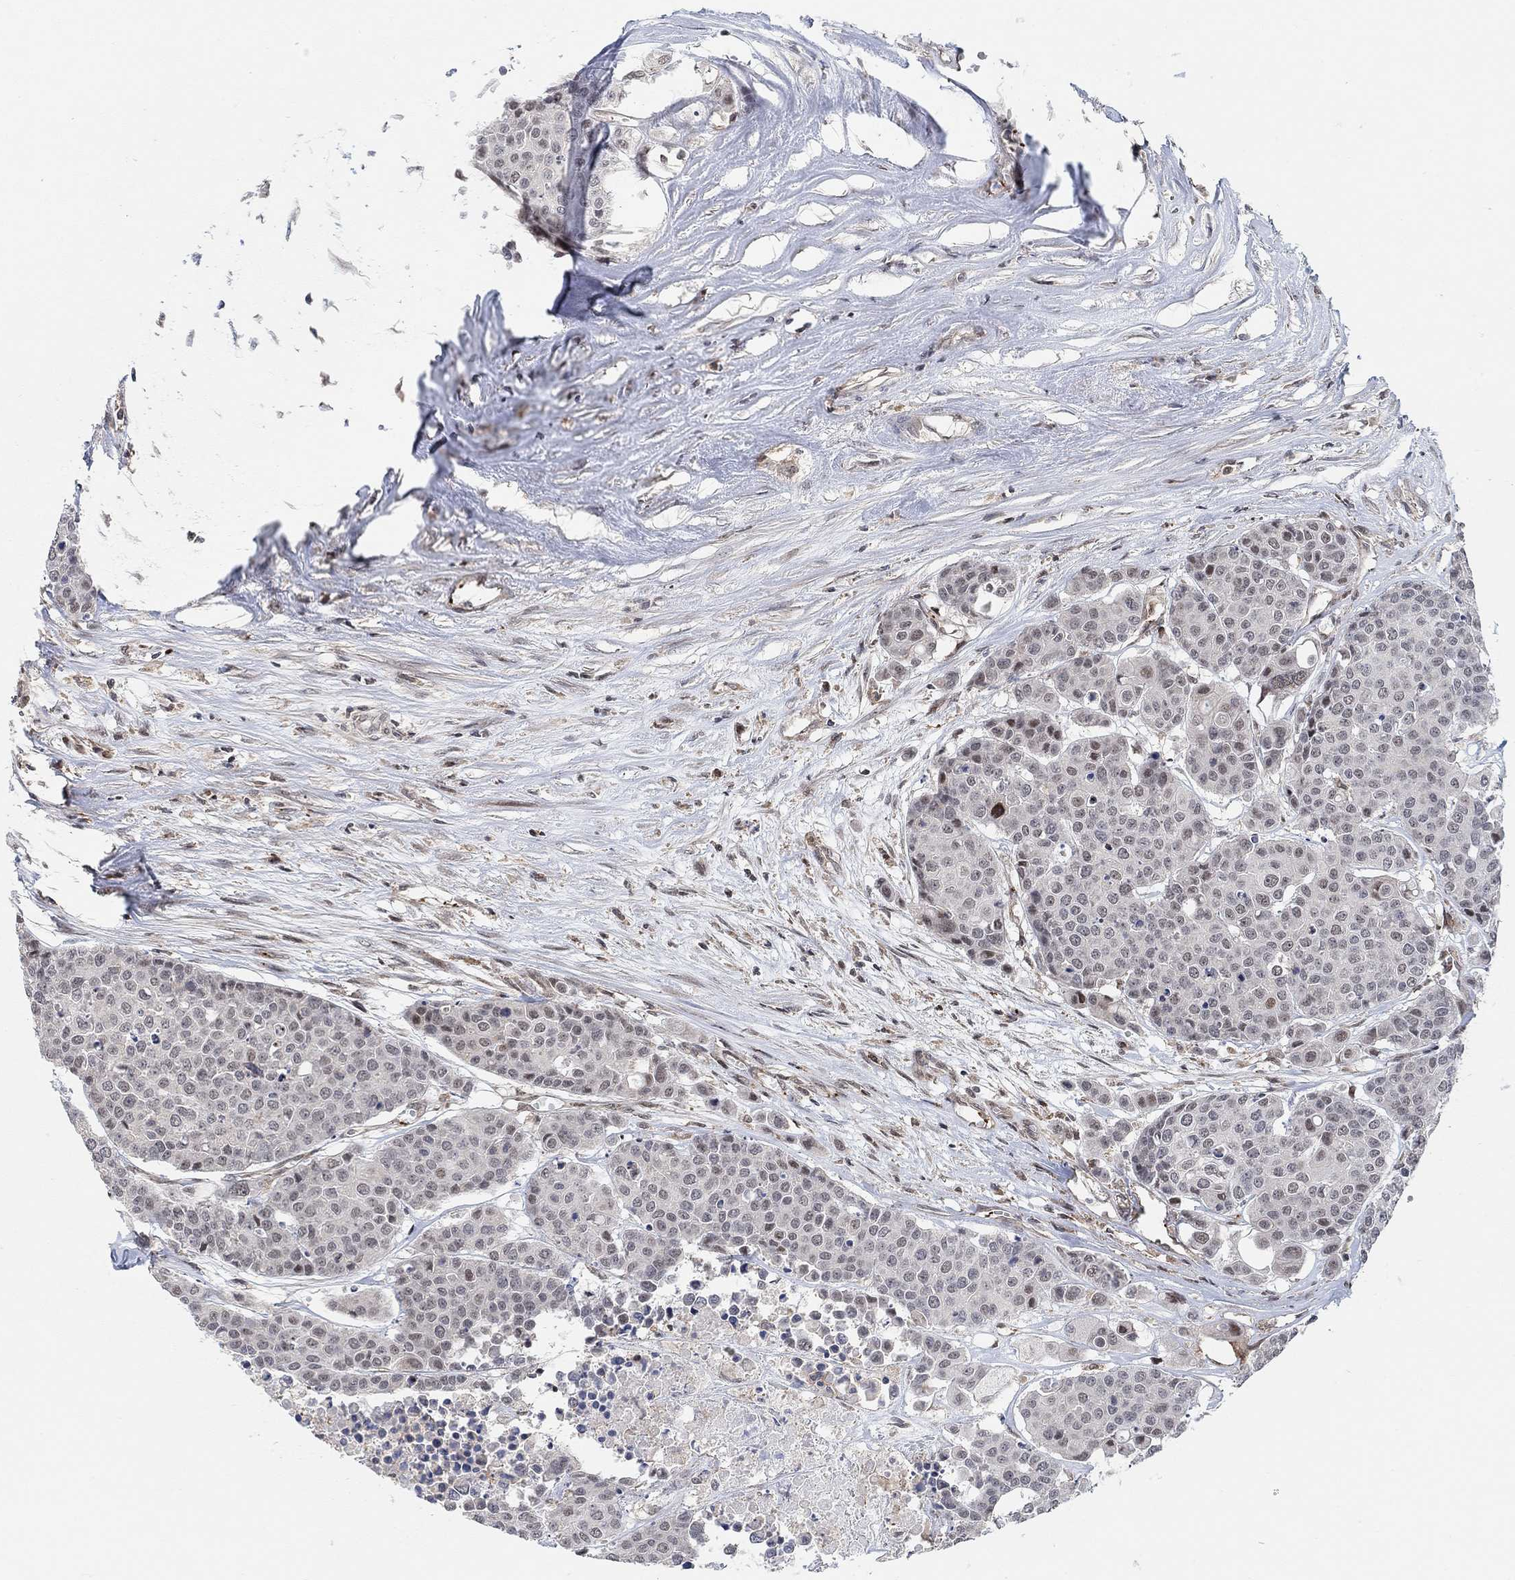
{"staining": {"intensity": "moderate", "quantity": "<25%", "location": "nuclear"}, "tissue": "carcinoid", "cell_type": "Tumor cells", "image_type": "cancer", "snomed": [{"axis": "morphology", "description": "Carcinoid, malignant, NOS"}, {"axis": "topography", "description": "Colon"}], "caption": "Carcinoid (malignant) tissue exhibits moderate nuclear expression in approximately <25% of tumor cells, visualized by immunohistochemistry. (DAB (3,3'-diaminobenzidine) = brown stain, brightfield microscopy at high magnification).", "gene": "PWWP2B", "patient": {"sex": "male", "age": 81}}